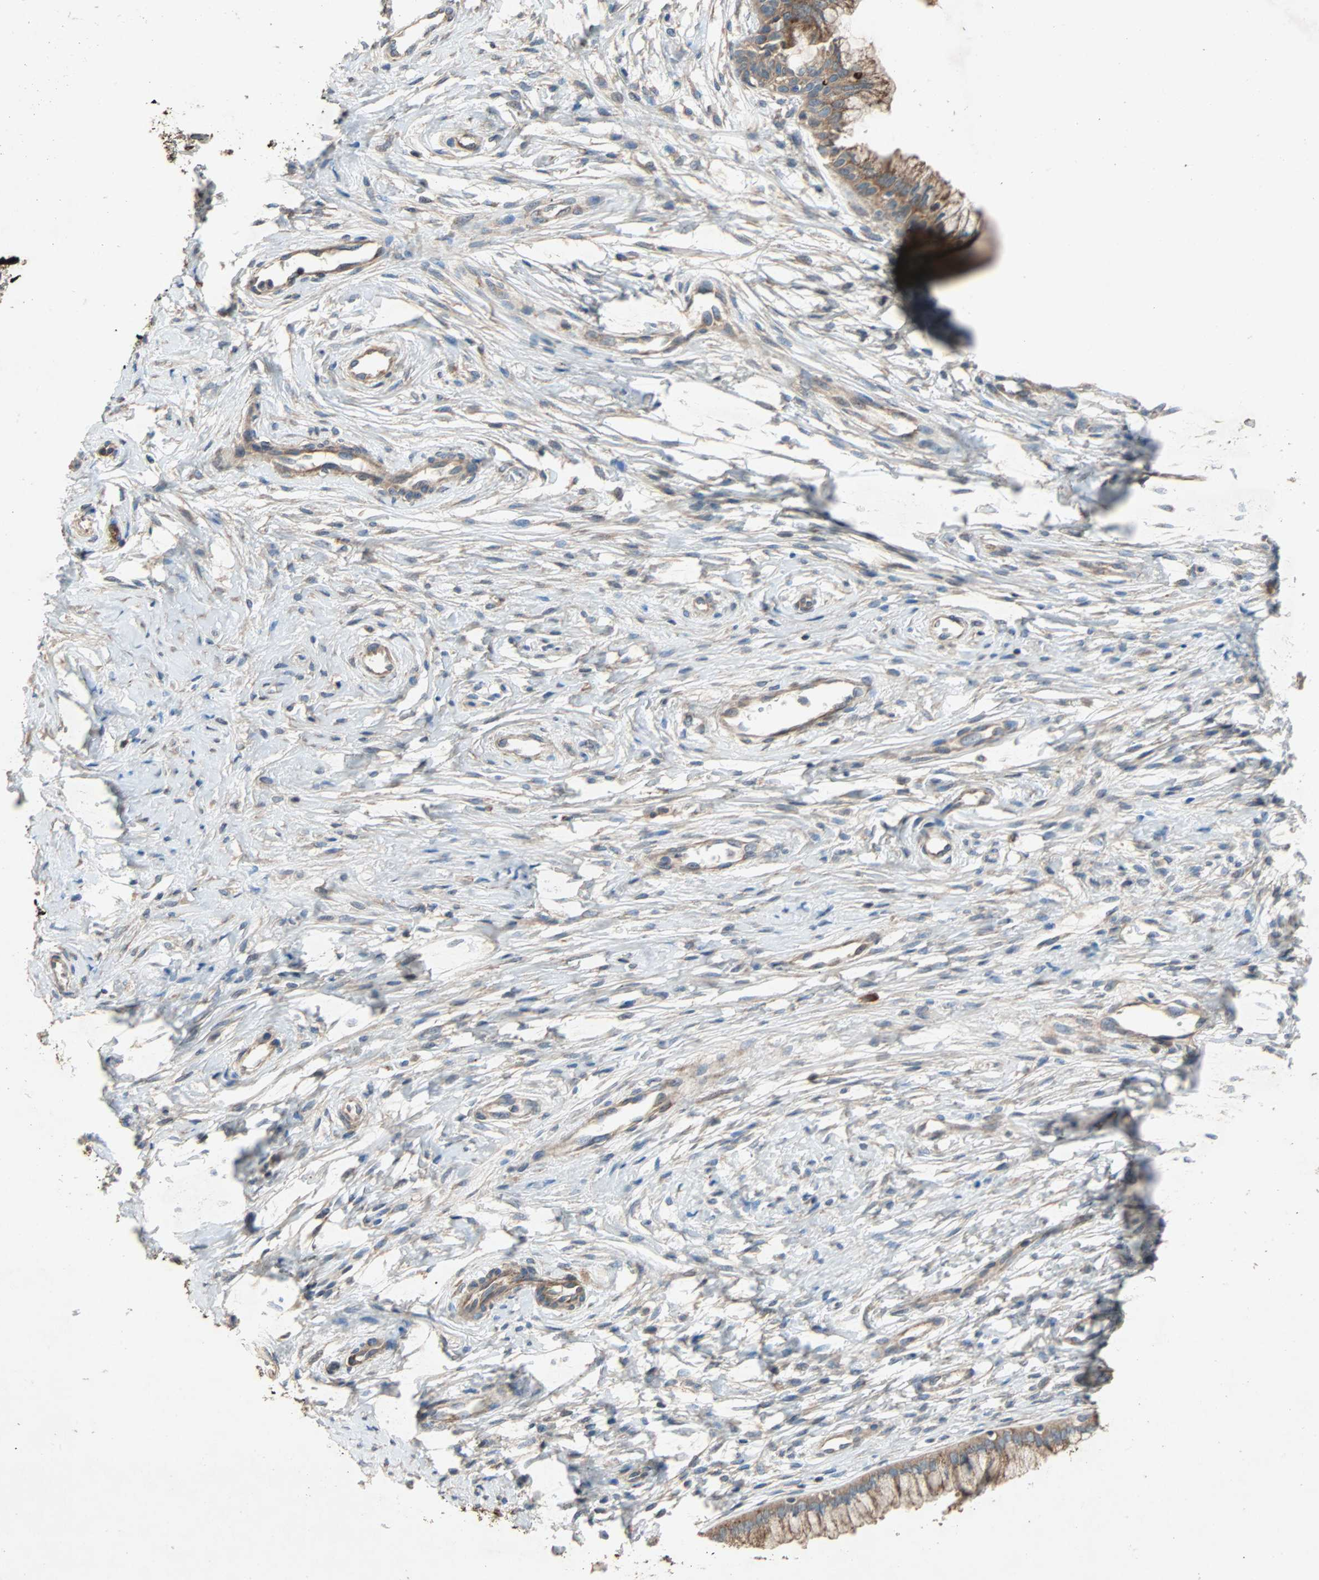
{"staining": {"intensity": "moderate", "quantity": ">75%", "location": "cytoplasmic/membranous"}, "tissue": "cervix", "cell_type": "Glandular cells", "image_type": "normal", "snomed": [{"axis": "morphology", "description": "Normal tissue, NOS"}, {"axis": "topography", "description": "Cervix"}], "caption": "Normal cervix exhibits moderate cytoplasmic/membranous expression in about >75% of glandular cells, visualized by immunohistochemistry.", "gene": "XYLT1", "patient": {"sex": "female", "age": 39}}